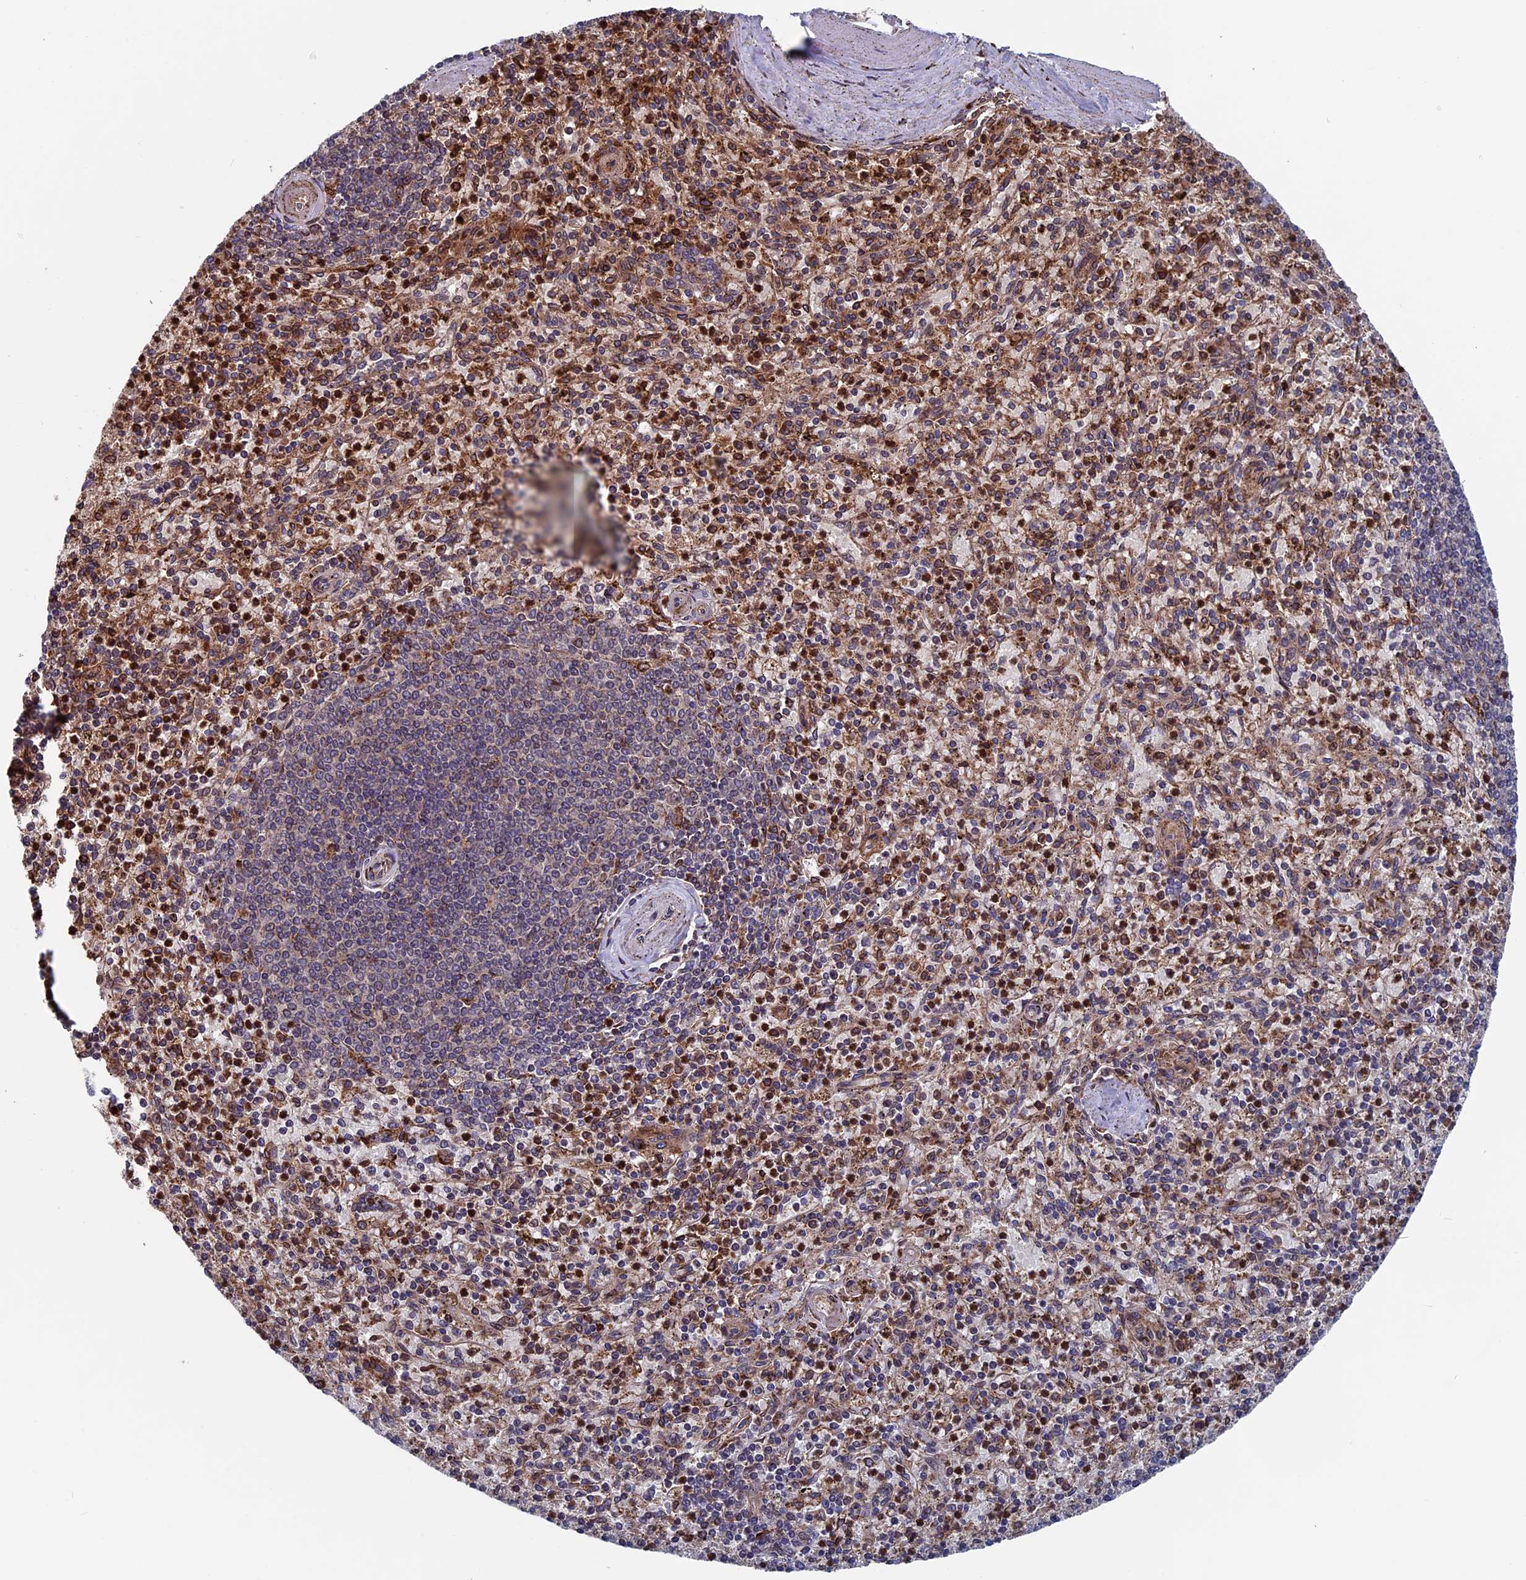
{"staining": {"intensity": "moderate", "quantity": ">75%", "location": "cytoplasmic/membranous"}, "tissue": "spleen", "cell_type": "Cells in red pulp", "image_type": "normal", "snomed": [{"axis": "morphology", "description": "Normal tissue, NOS"}, {"axis": "topography", "description": "Spleen"}], "caption": "High-magnification brightfield microscopy of normal spleen stained with DAB (brown) and counterstained with hematoxylin (blue). cells in red pulp exhibit moderate cytoplasmic/membranous staining is present in approximately>75% of cells. (DAB (3,3'-diaminobenzidine) IHC with brightfield microscopy, high magnification).", "gene": "RPUSD1", "patient": {"sex": "male", "age": 72}}